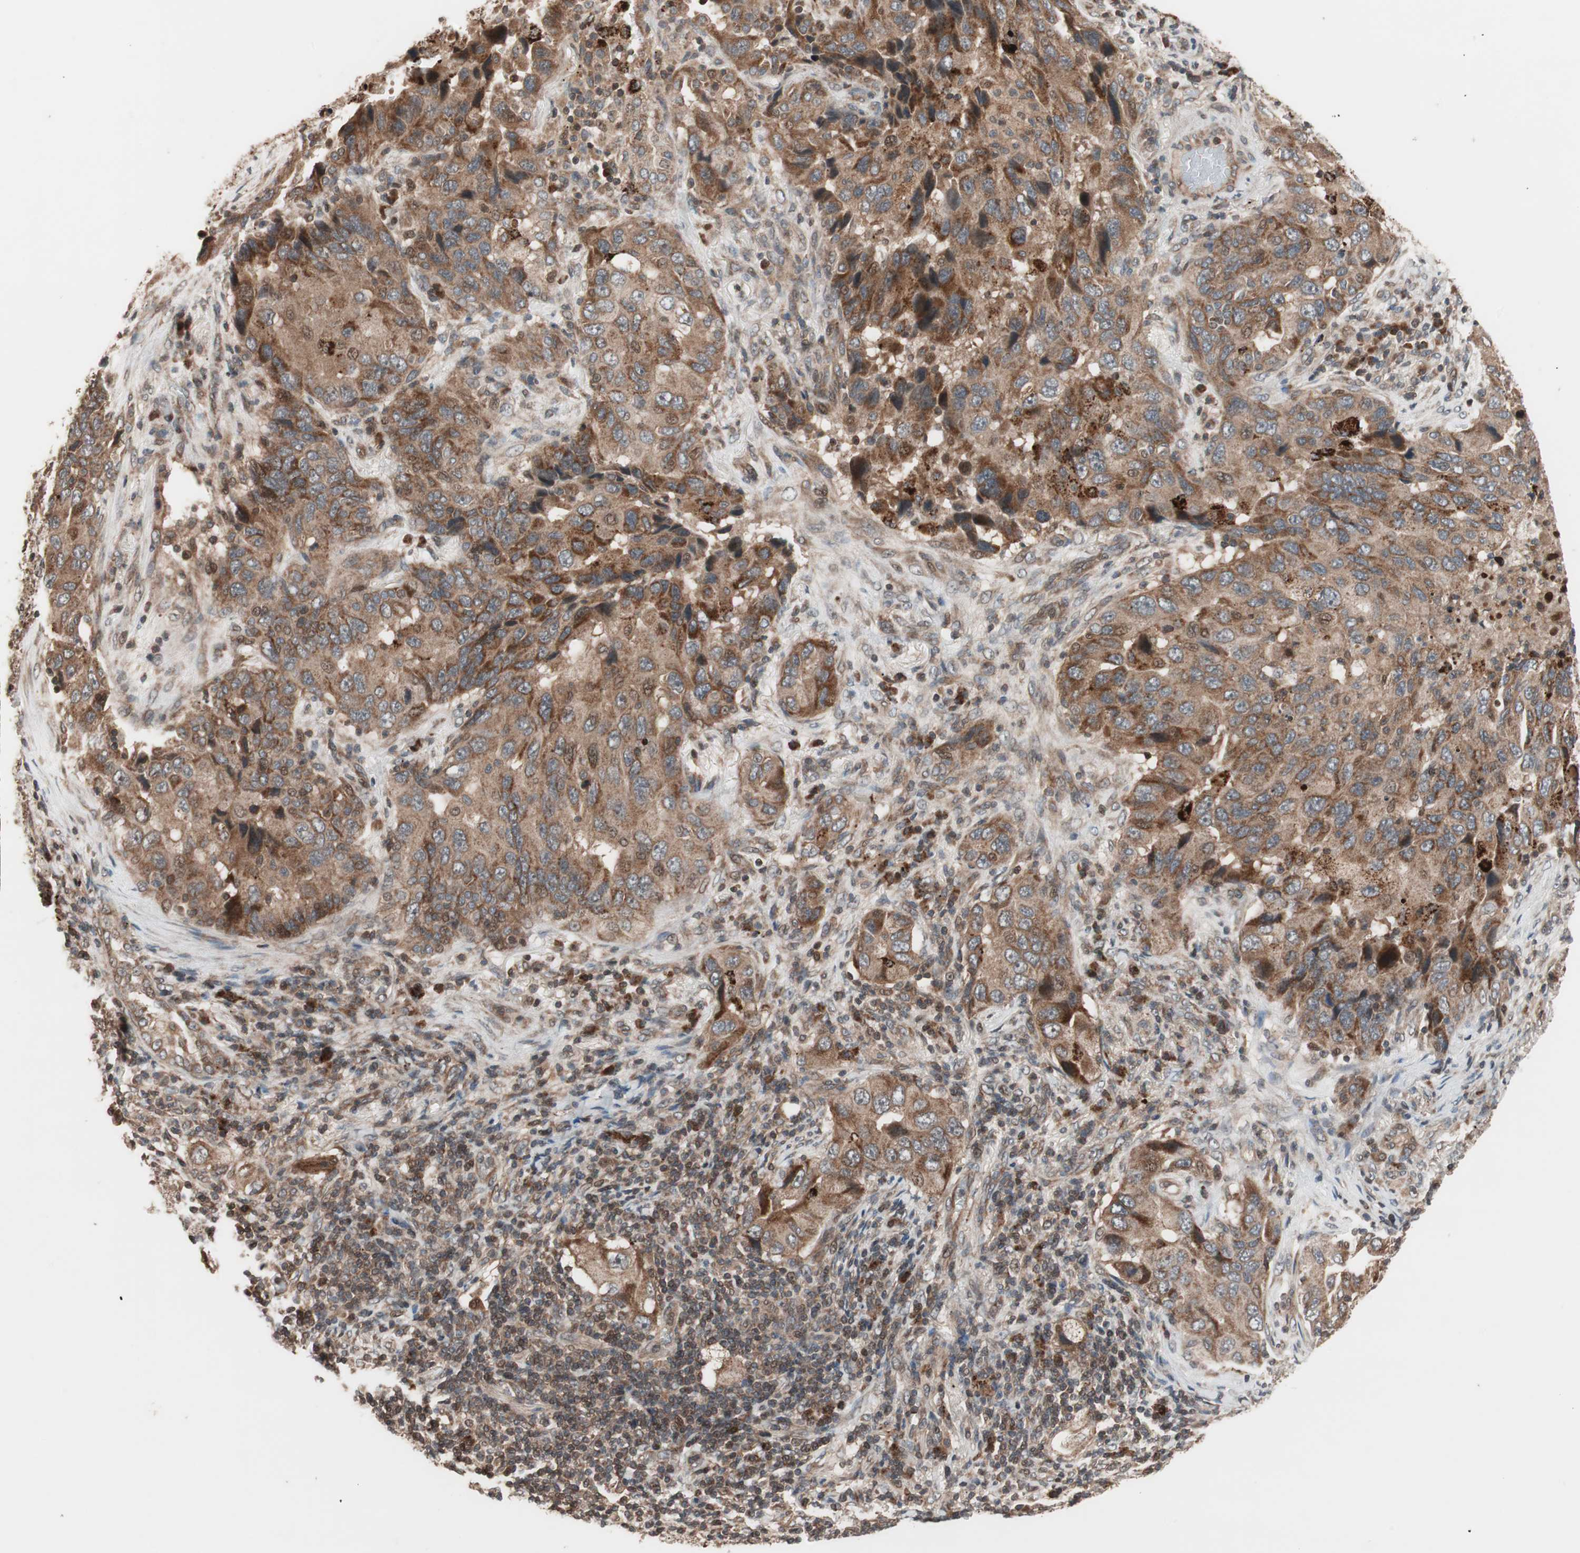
{"staining": {"intensity": "strong", "quantity": ">75%", "location": "cytoplasmic/membranous"}, "tissue": "lung cancer", "cell_type": "Tumor cells", "image_type": "cancer", "snomed": [{"axis": "morphology", "description": "Adenocarcinoma, NOS"}, {"axis": "topography", "description": "Lung"}], "caption": "Immunohistochemical staining of lung cancer demonstrates strong cytoplasmic/membranous protein expression in about >75% of tumor cells.", "gene": "NF2", "patient": {"sex": "female", "age": 65}}